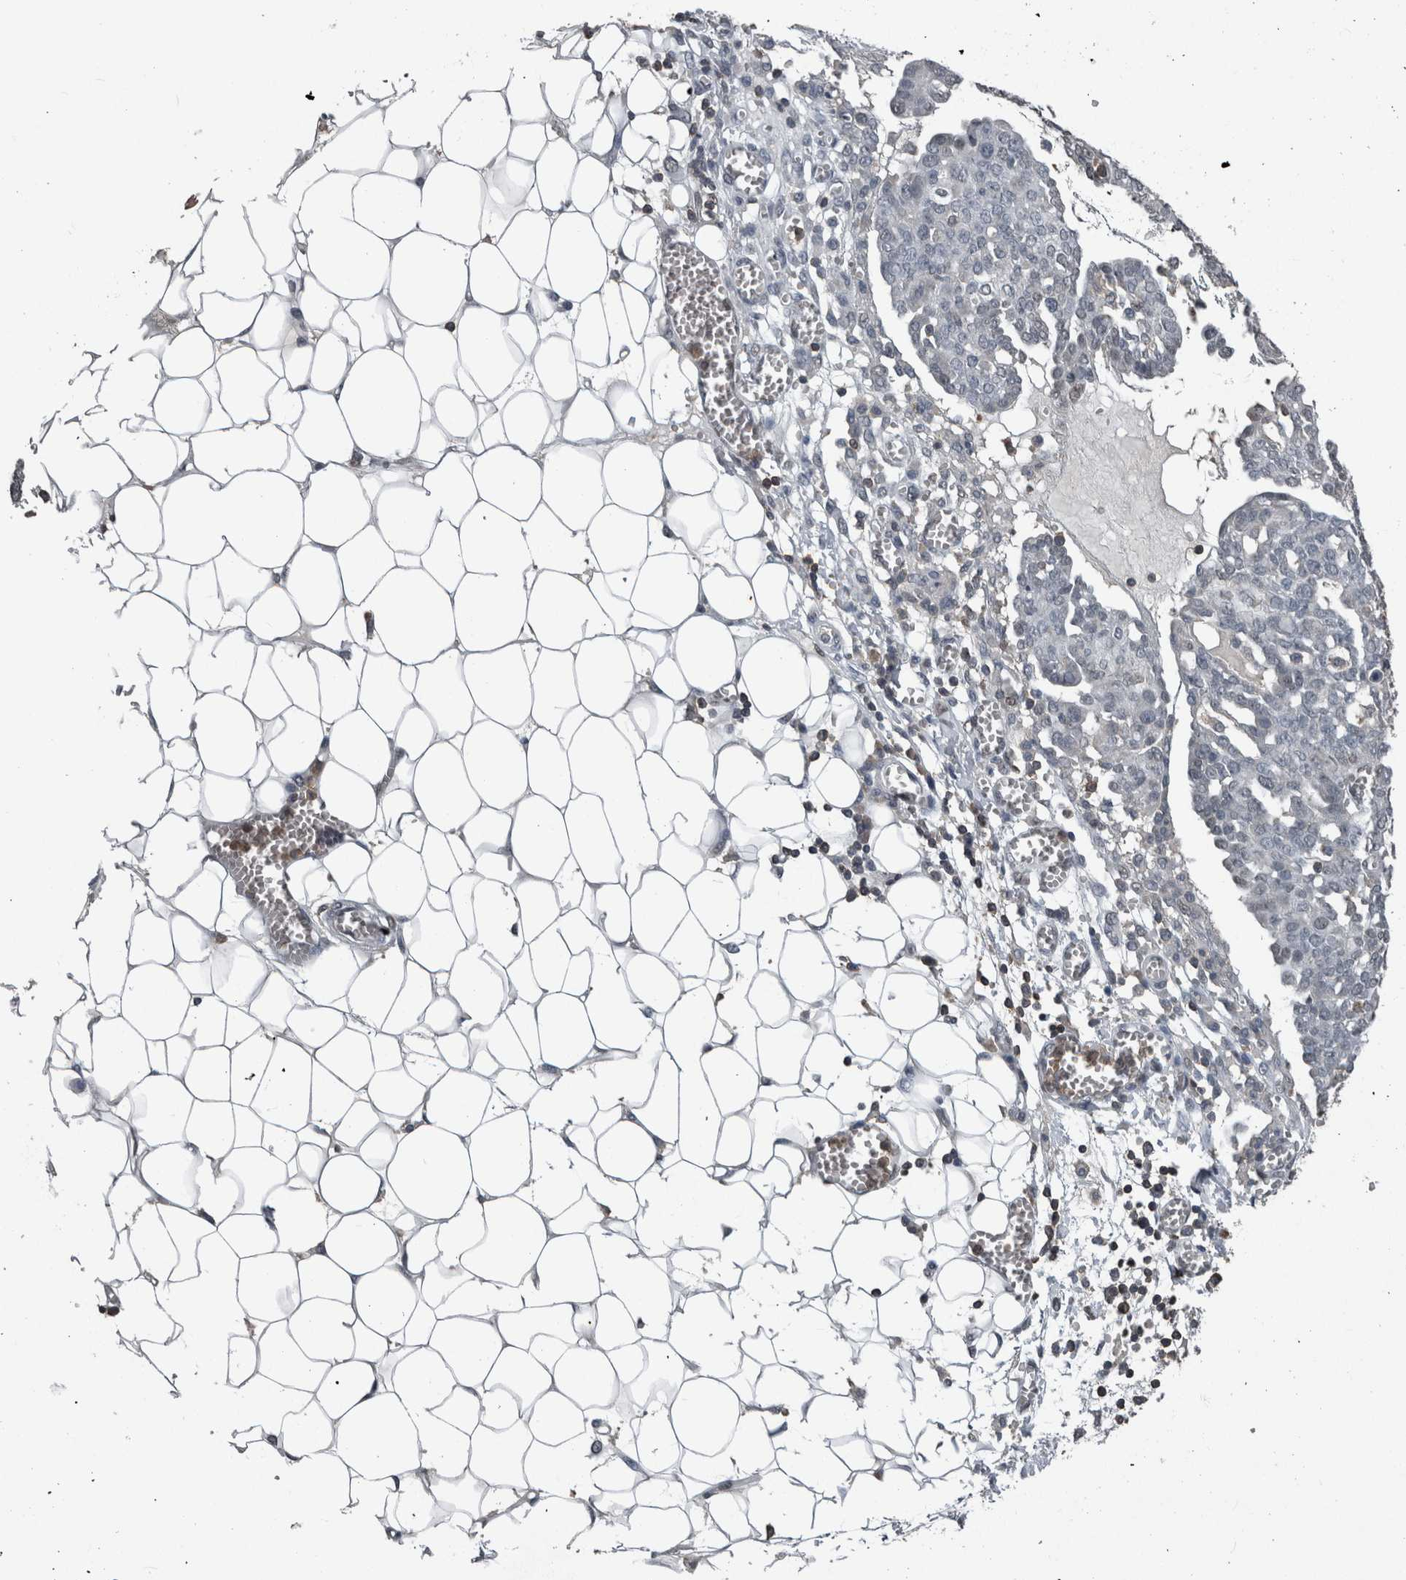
{"staining": {"intensity": "negative", "quantity": "none", "location": "none"}, "tissue": "ovarian cancer", "cell_type": "Tumor cells", "image_type": "cancer", "snomed": [{"axis": "morphology", "description": "Cystadenocarcinoma, serous, NOS"}, {"axis": "topography", "description": "Soft tissue"}, {"axis": "topography", "description": "Ovary"}], "caption": "Tumor cells show no significant staining in ovarian serous cystadenocarcinoma.", "gene": "MAFF", "patient": {"sex": "female", "age": 57}}